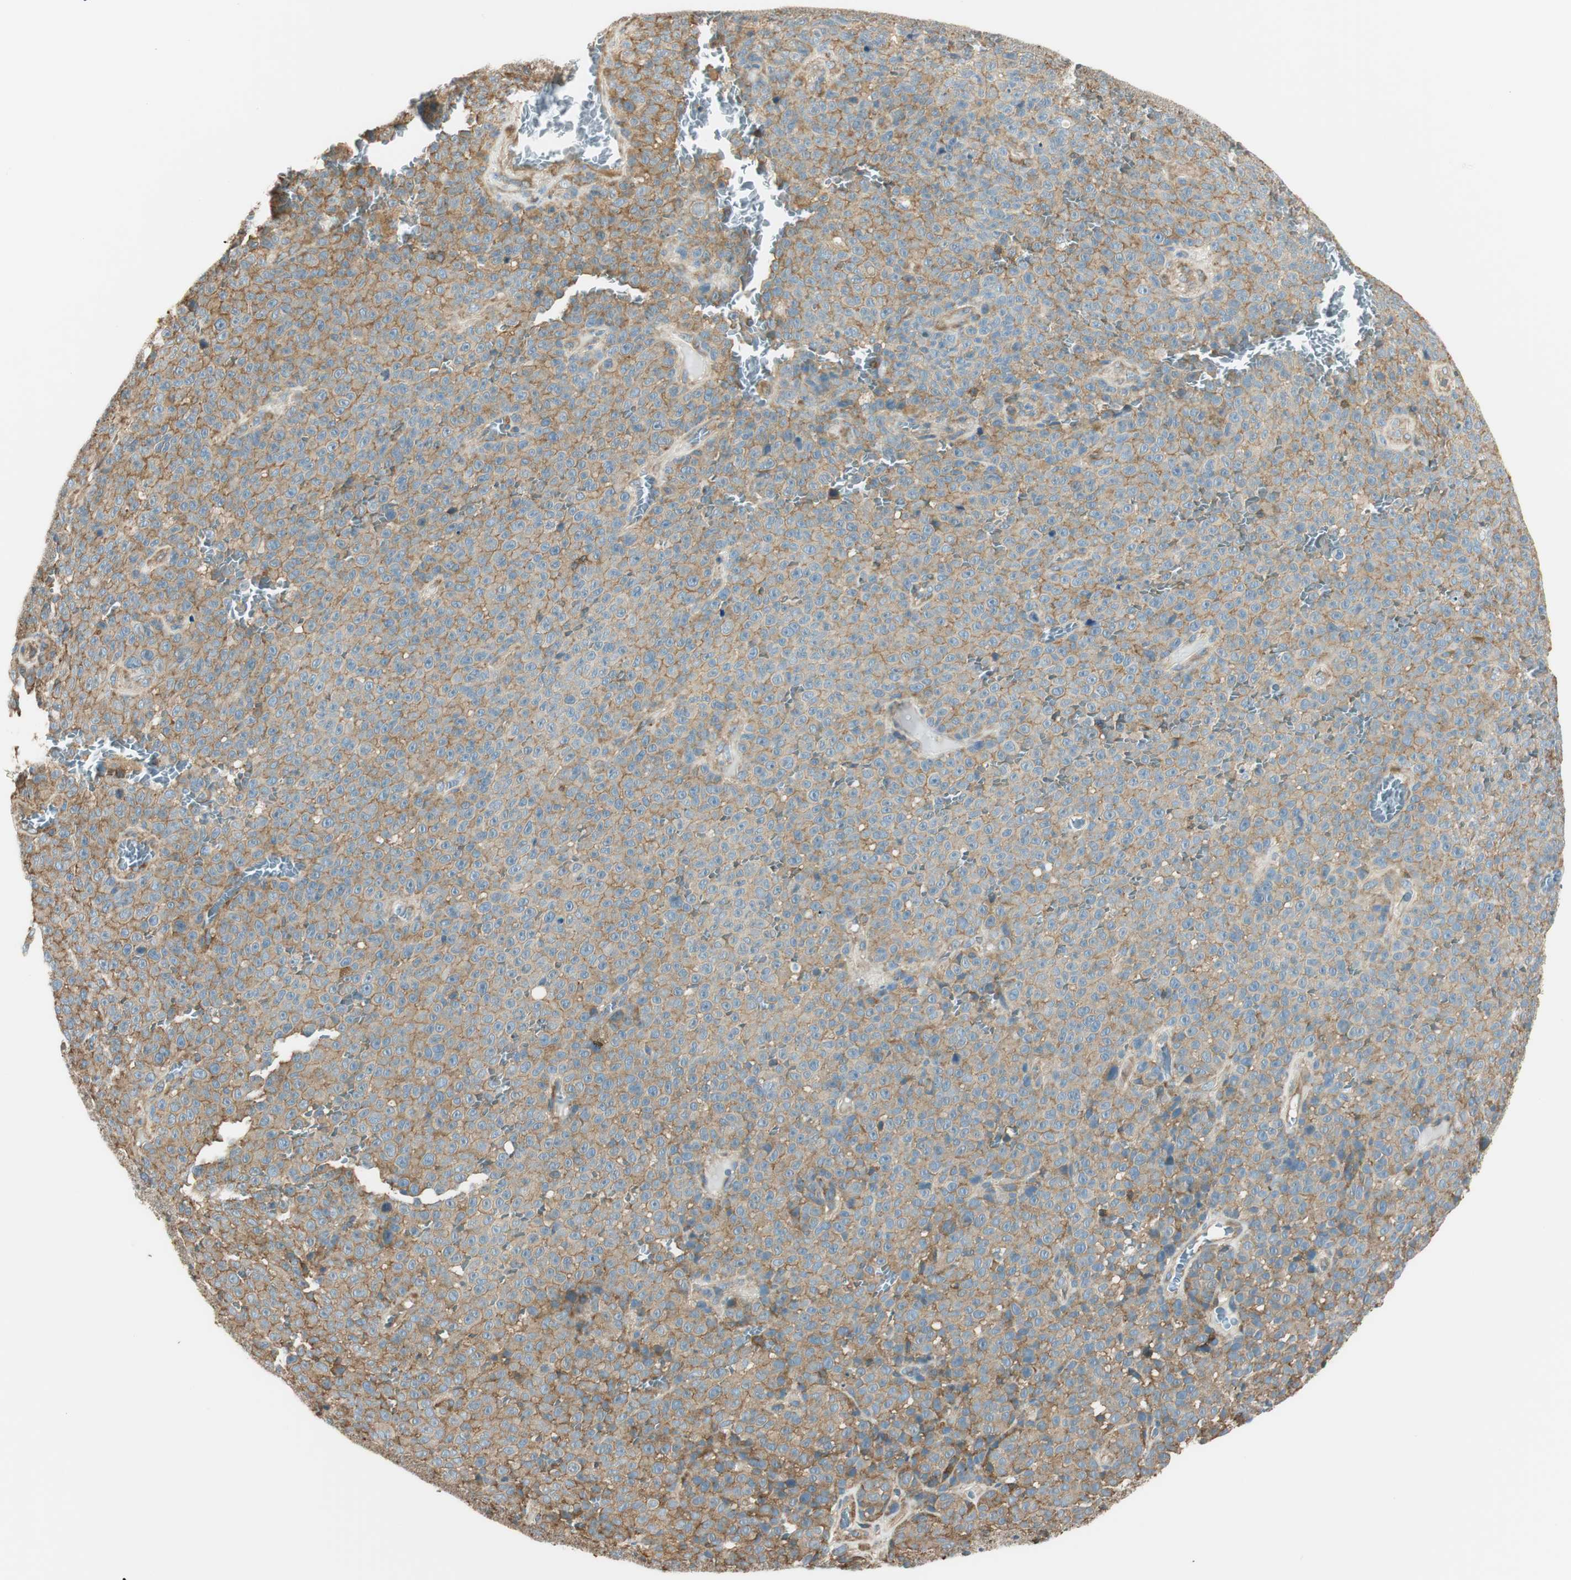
{"staining": {"intensity": "moderate", "quantity": ">75%", "location": "cytoplasmic/membranous"}, "tissue": "melanoma", "cell_type": "Tumor cells", "image_type": "cancer", "snomed": [{"axis": "morphology", "description": "Malignant melanoma, NOS"}, {"axis": "topography", "description": "Skin"}], "caption": "Melanoma tissue reveals moderate cytoplasmic/membranous staining in approximately >75% of tumor cells, visualized by immunohistochemistry.", "gene": "PI4K2B", "patient": {"sex": "female", "age": 82}}